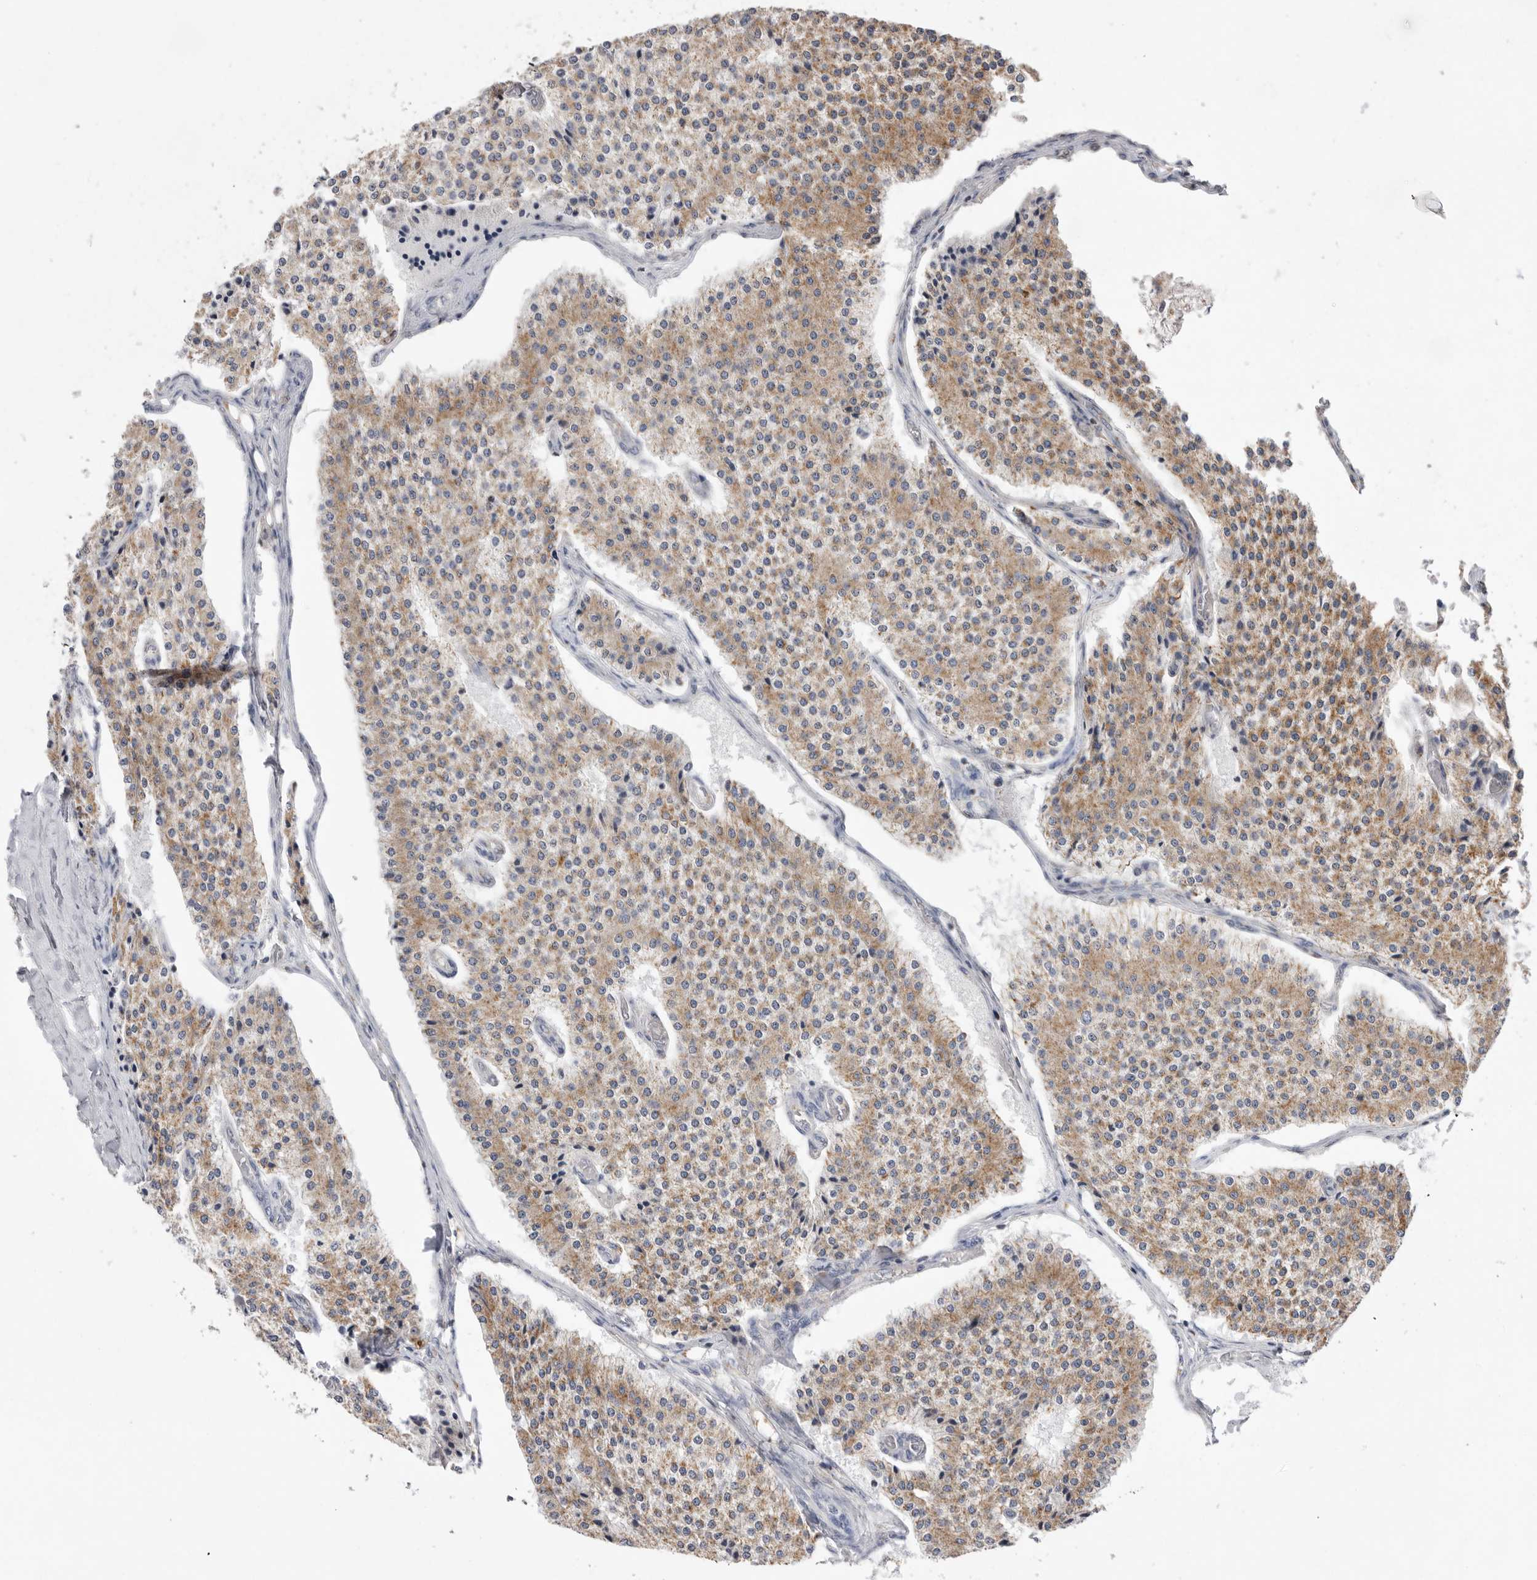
{"staining": {"intensity": "moderate", "quantity": ">75%", "location": "cytoplasmic/membranous"}, "tissue": "carcinoid", "cell_type": "Tumor cells", "image_type": "cancer", "snomed": [{"axis": "morphology", "description": "Carcinoid, malignant, NOS"}, {"axis": "topography", "description": "Colon"}], "caption": "Tumor cells display medium levels of moderate cytoplasmic/membranous expression in approximately >75% of cells in malignant carcinoid.", "gene": "VDAC3", "patient": {"sex": "female", "age": 52}}